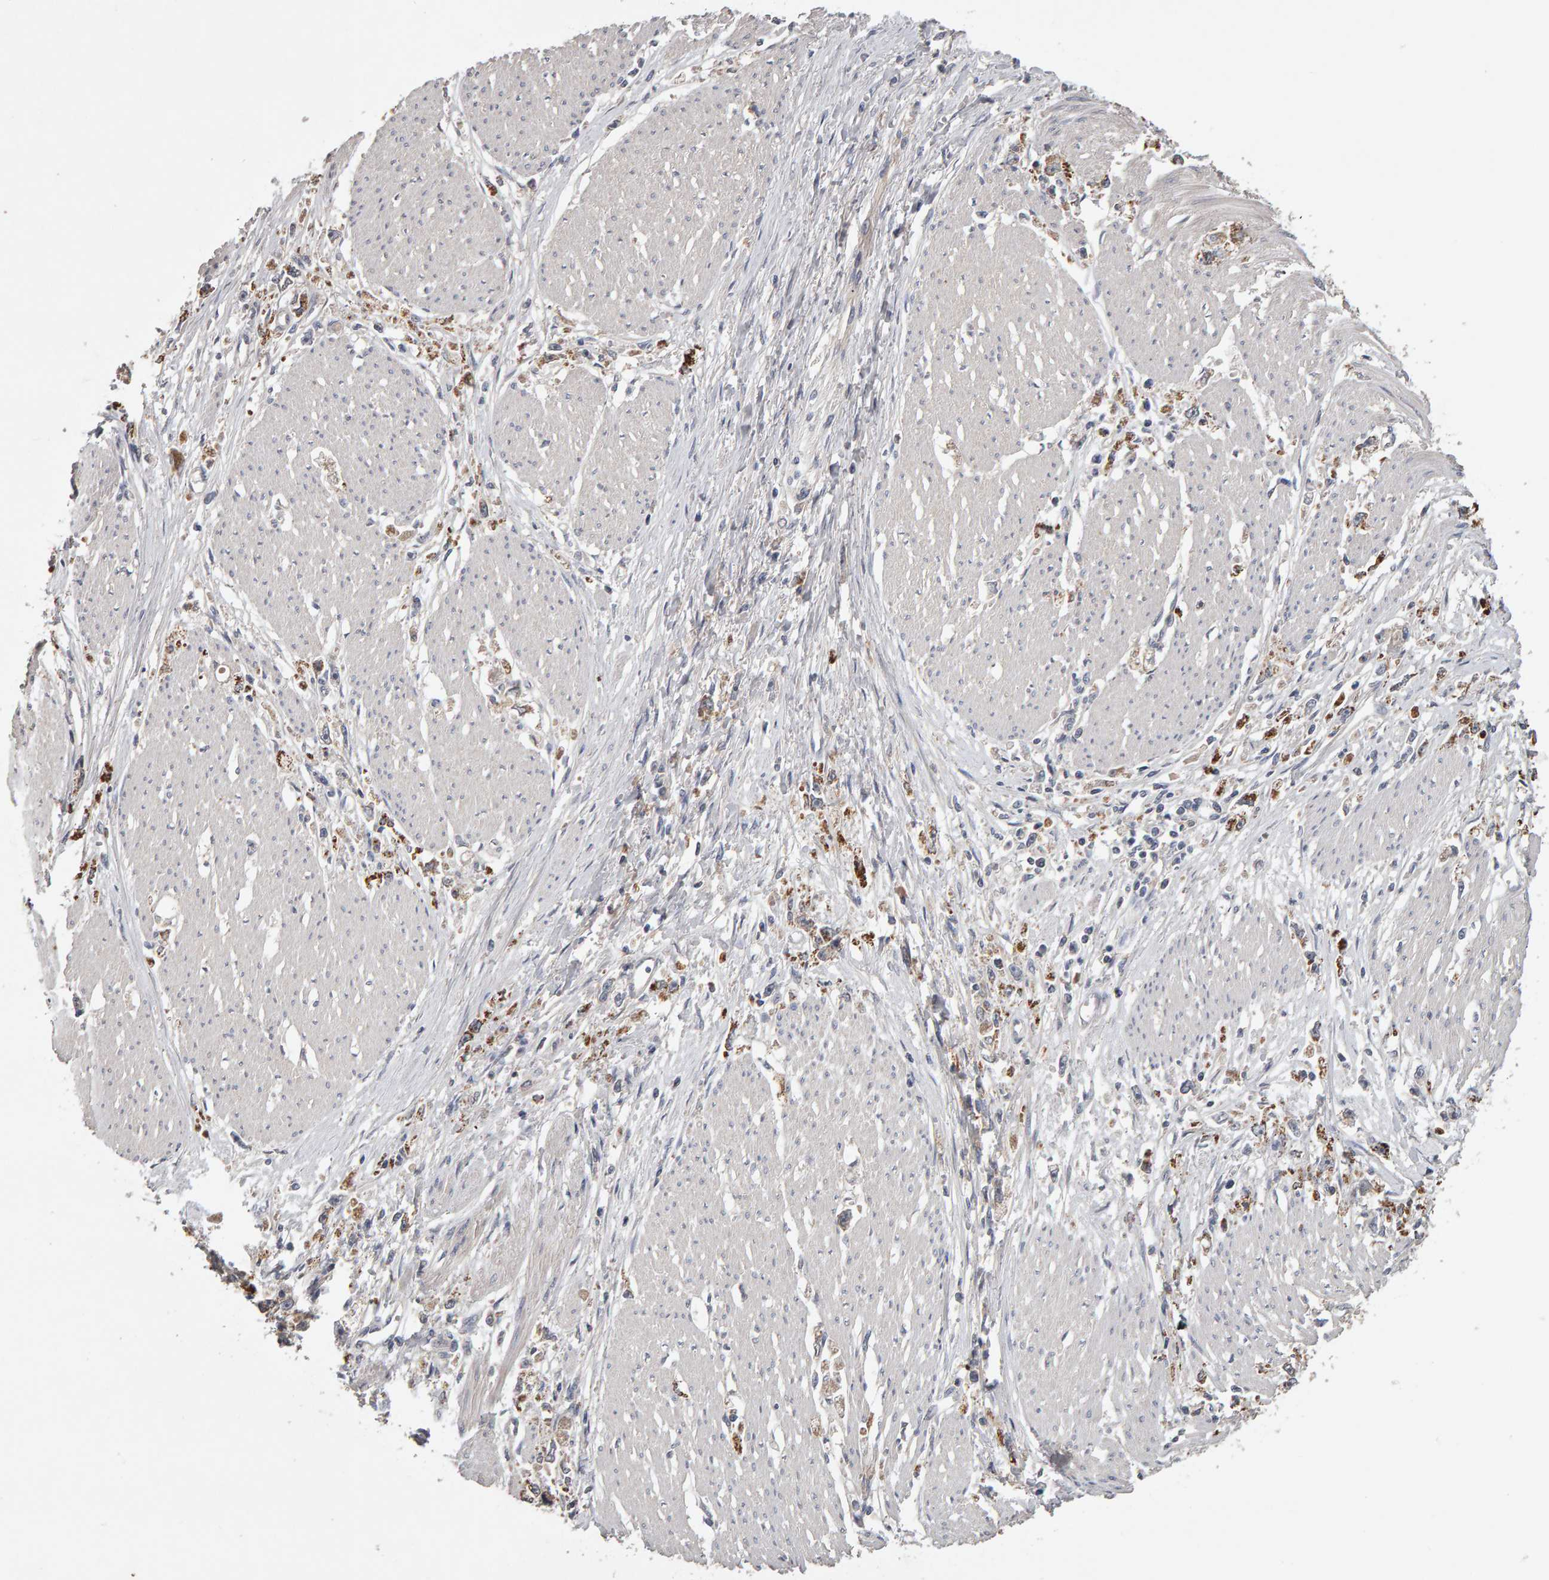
{"staining": {"intensity": "negative", "quantity": "none", "location": "none"}, "tissue": "stomach cancer", "cell_type": "Tumor cells", "image_type": "cancer", "snomed": [{"axis": "morphology", "description": "Adenocarcinoma, NOS"}, {"axis": "topography", "description": "Stomach"}], "caption": "Image shows no significant protein staining in tumor cells of adenocarcinoma (stomach). (Stains: DAB IHC with hematoxylin counter stain, Microscopy: brightfield microscopy at high magnification).", "gene": "COASY", "patient": {"sex": "female", "age": 59}}